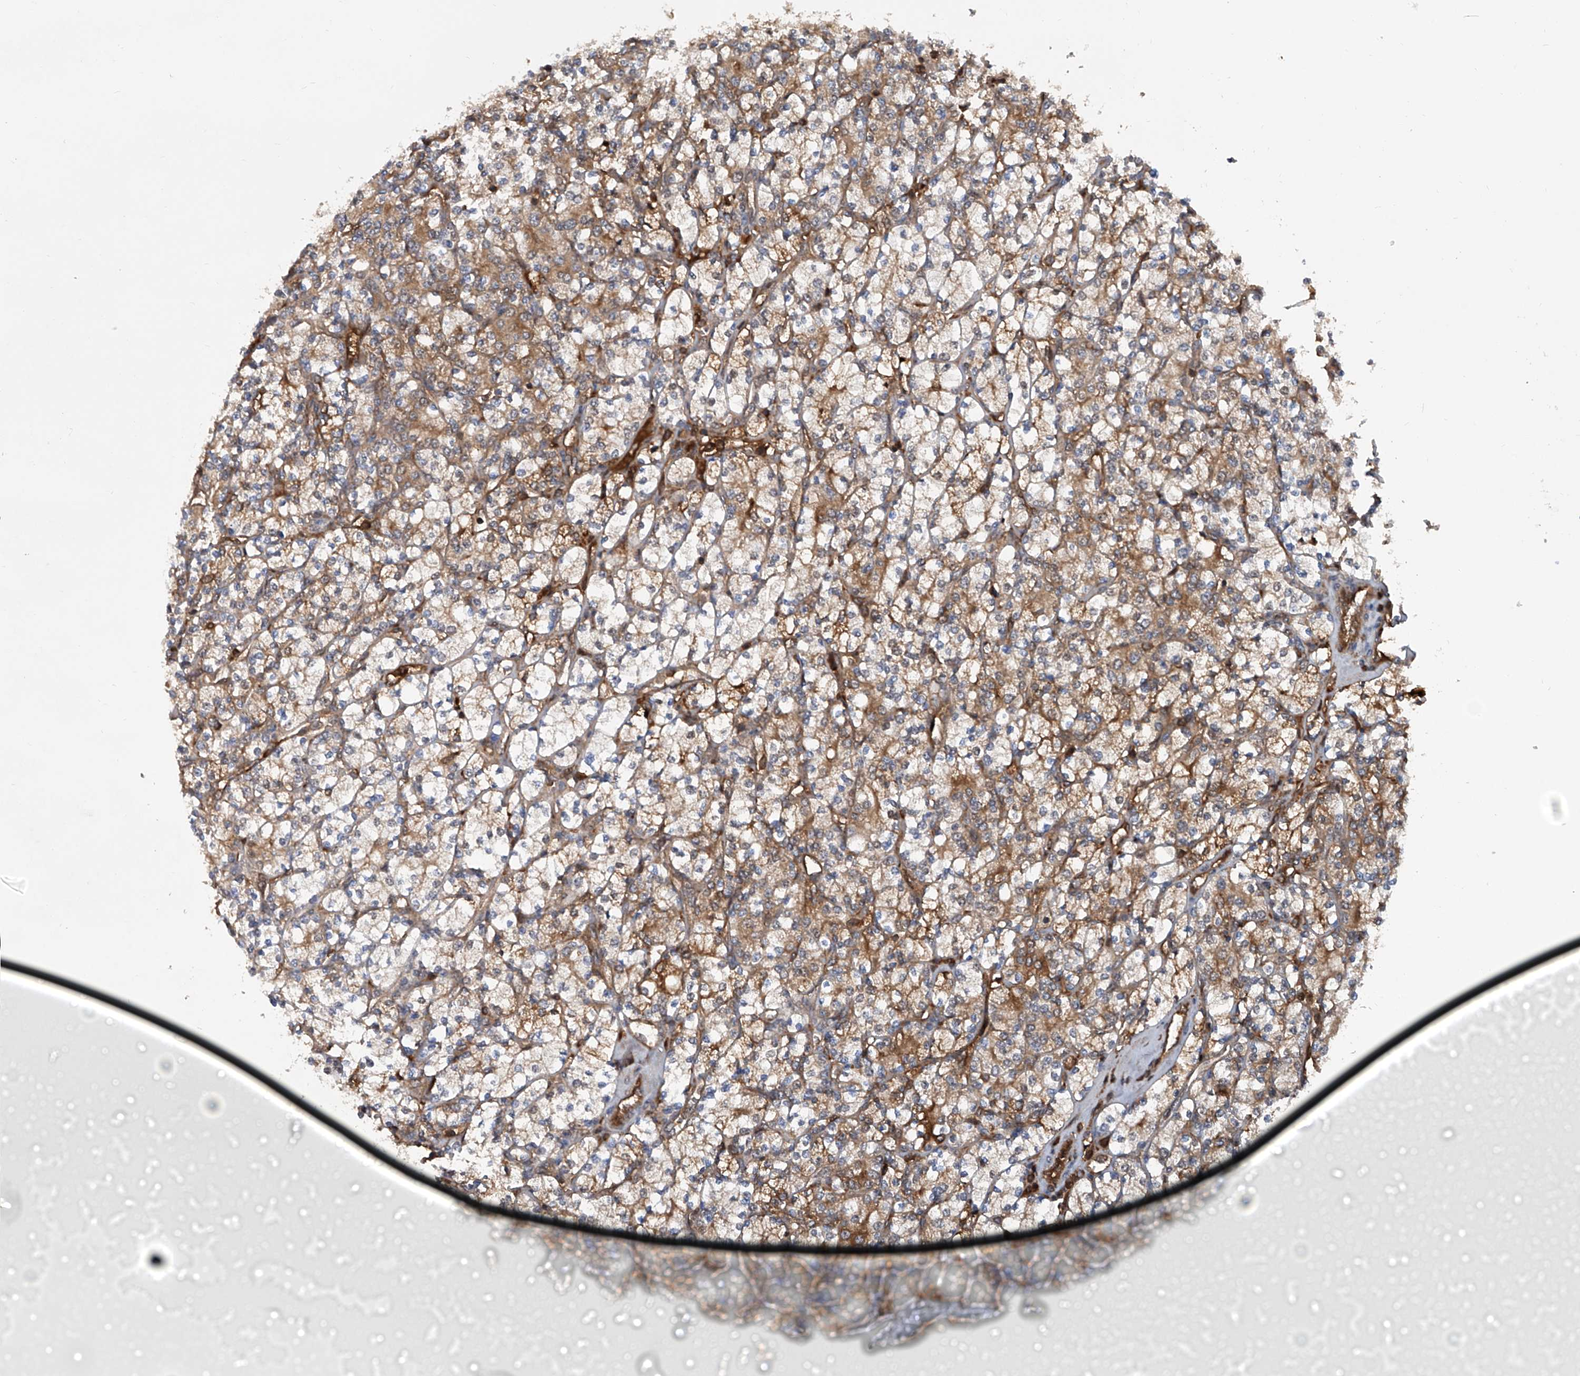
{"staining": {"intensity": "moderate", "quantity": ">75%", "location": "cytoplasmic/membranous"}, "tissue": "renal cancer", "cell_type": "Tumor cells", "image_type": "cancer", "snomed": [{"axis": "morphology", "description": "Adenocarcinoma, NOS"}, {"axis": "topography", "description": "Kidney"}], "caption": "Immunohistochemistry (DAB) staining of renal adenocarcinoma exhibits moderate cytoplasmic/membranous protein positivity in about >75% of tumor cells. (DAB IHC, brown staining for protein, blue staining for nuclei).", "gene": "ASCC3", "patient": {"sex": "male", "age": 77}}